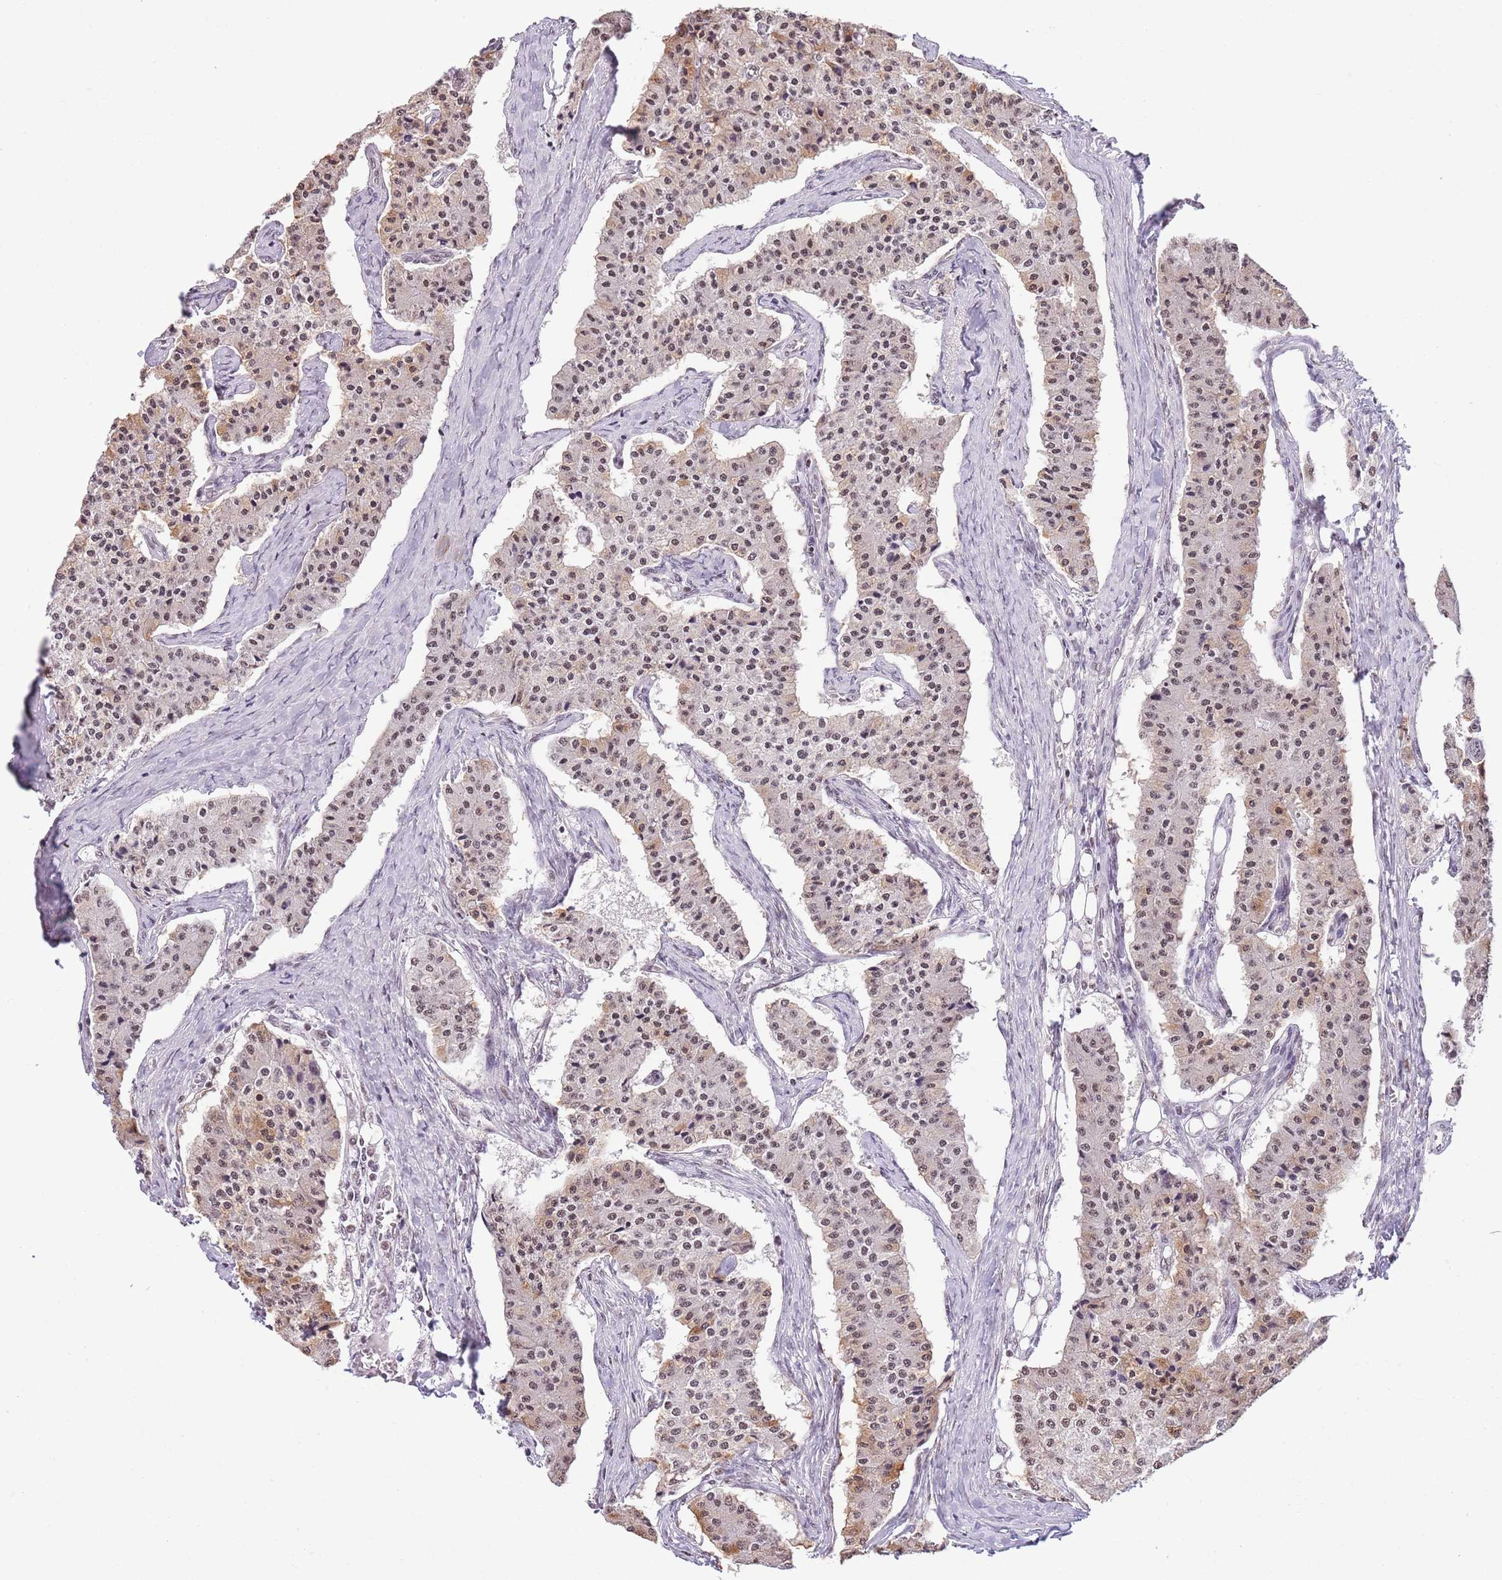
{"staining": {"intensity": "moderate", "quantity": ">75%", "location": "cytoplasmic/membranous,nuclear"}, "tissue": "carcinoid", "cell_type": "Tumor cells", "image_type": "cancer", "snomed": [{"axis": "morphology", "description": "Carcinoid, malignant, NOS"}, {"axis": "topography", "description": "Colon"}], "caption": "This is an image of immunohistochemistry staining of malignant carcinoid, which shows moderate staining in the cytoplasmic/membranous and nuclear of tumor cells.", "gene": "SF3A2", "patient": {"sex": "female", "age": 52}}